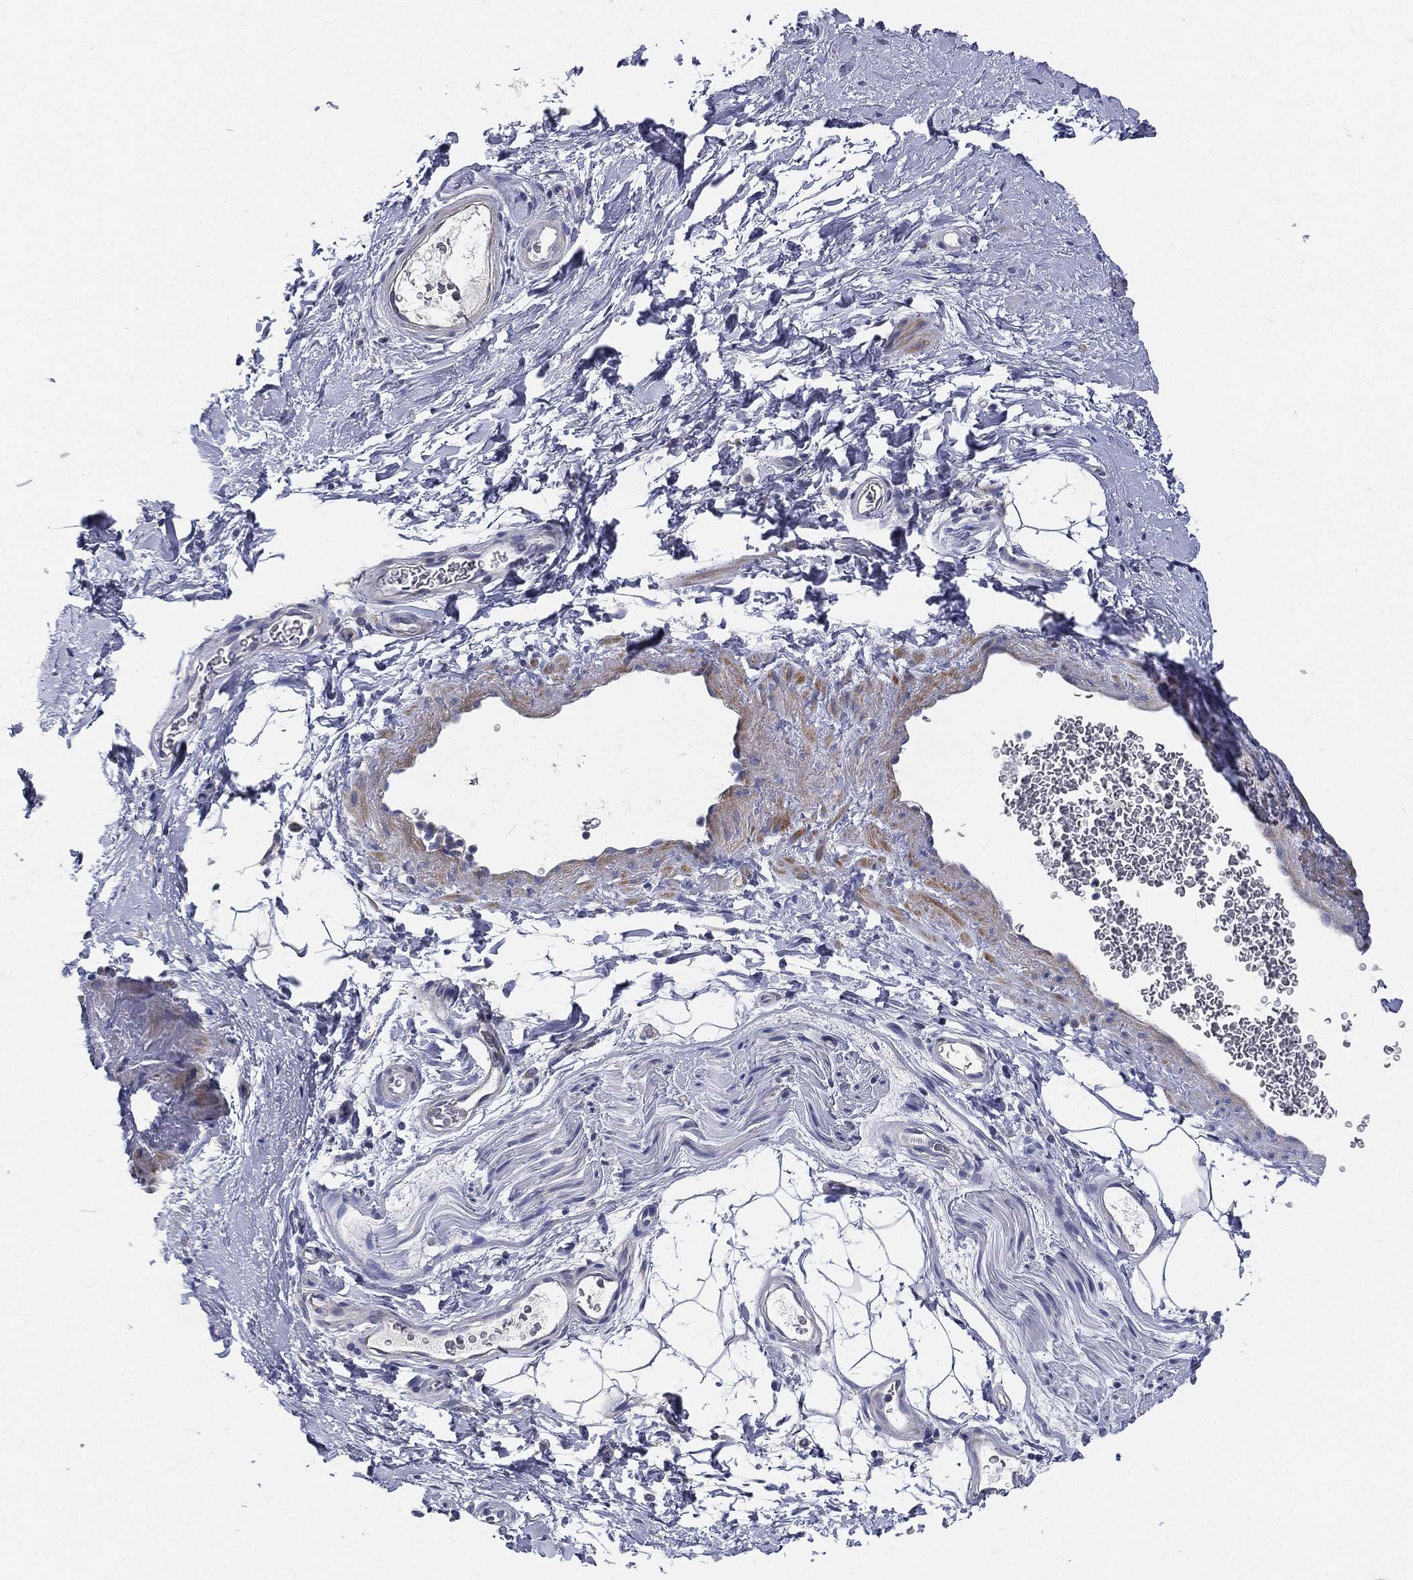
{"staining": {"intensity": "negative", "quantity": "none", "location": "none"}, "tissue": "adipose tissue", "cell_type": "Adipocytes", "image_type": "normal", "snomed": [{"axis": "morphology", "description": "Normal tissue, NOS"}, {"axis": "topography", "description": "Soft tissue"}, {"axis": "topography", "description": "Vascular tissue"}], "caption": "Immunohistochemistry photomicrograph of benign adipose tissue stained for a protein (brown), which shows no positivity in adipocytes.", "gene": "PWWP3A", "patient": {"sex": "male", "age": 41}}